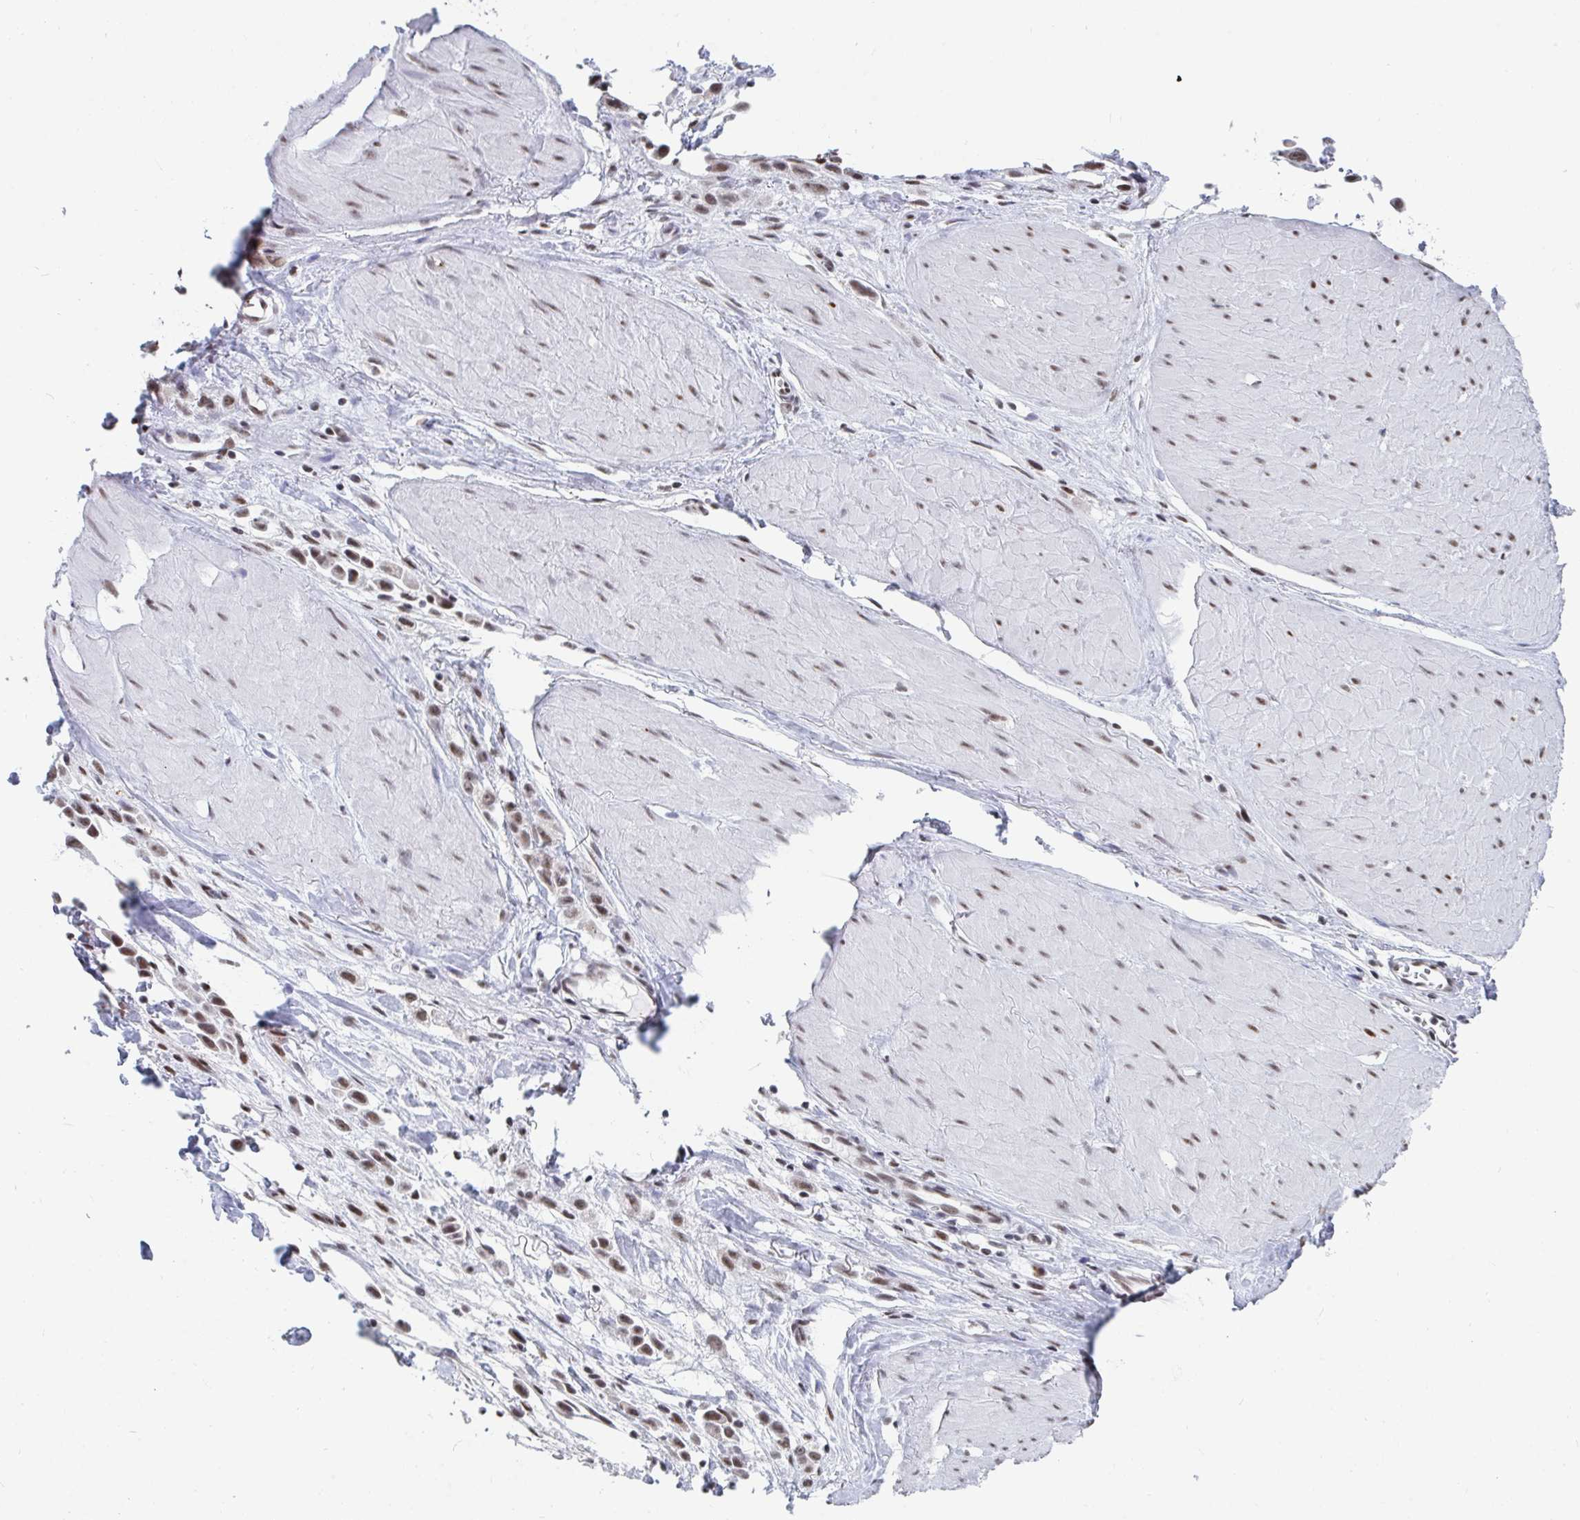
{"staining": {"intensity": "moderate", "quantity": ">75%", "location": "nuclear"}, "tissue": "stomach cancer", "cell_type": "Tumor cells", "image_type": "cancer", "snomed": [{"axis": "morphology", "description": "Adenocarcinoma, NOS"}, {"axis": "topography", "description": "Stomach"}], "caption": "DAB immunohistochemical staining of human stomach cancer (adenocarcinoma) demonstrates moderate nuclear protein positivity in approximately >75% of tumor cells.", "gene": "TRIP12", "patient": {"sex": "male", "age": 47}}